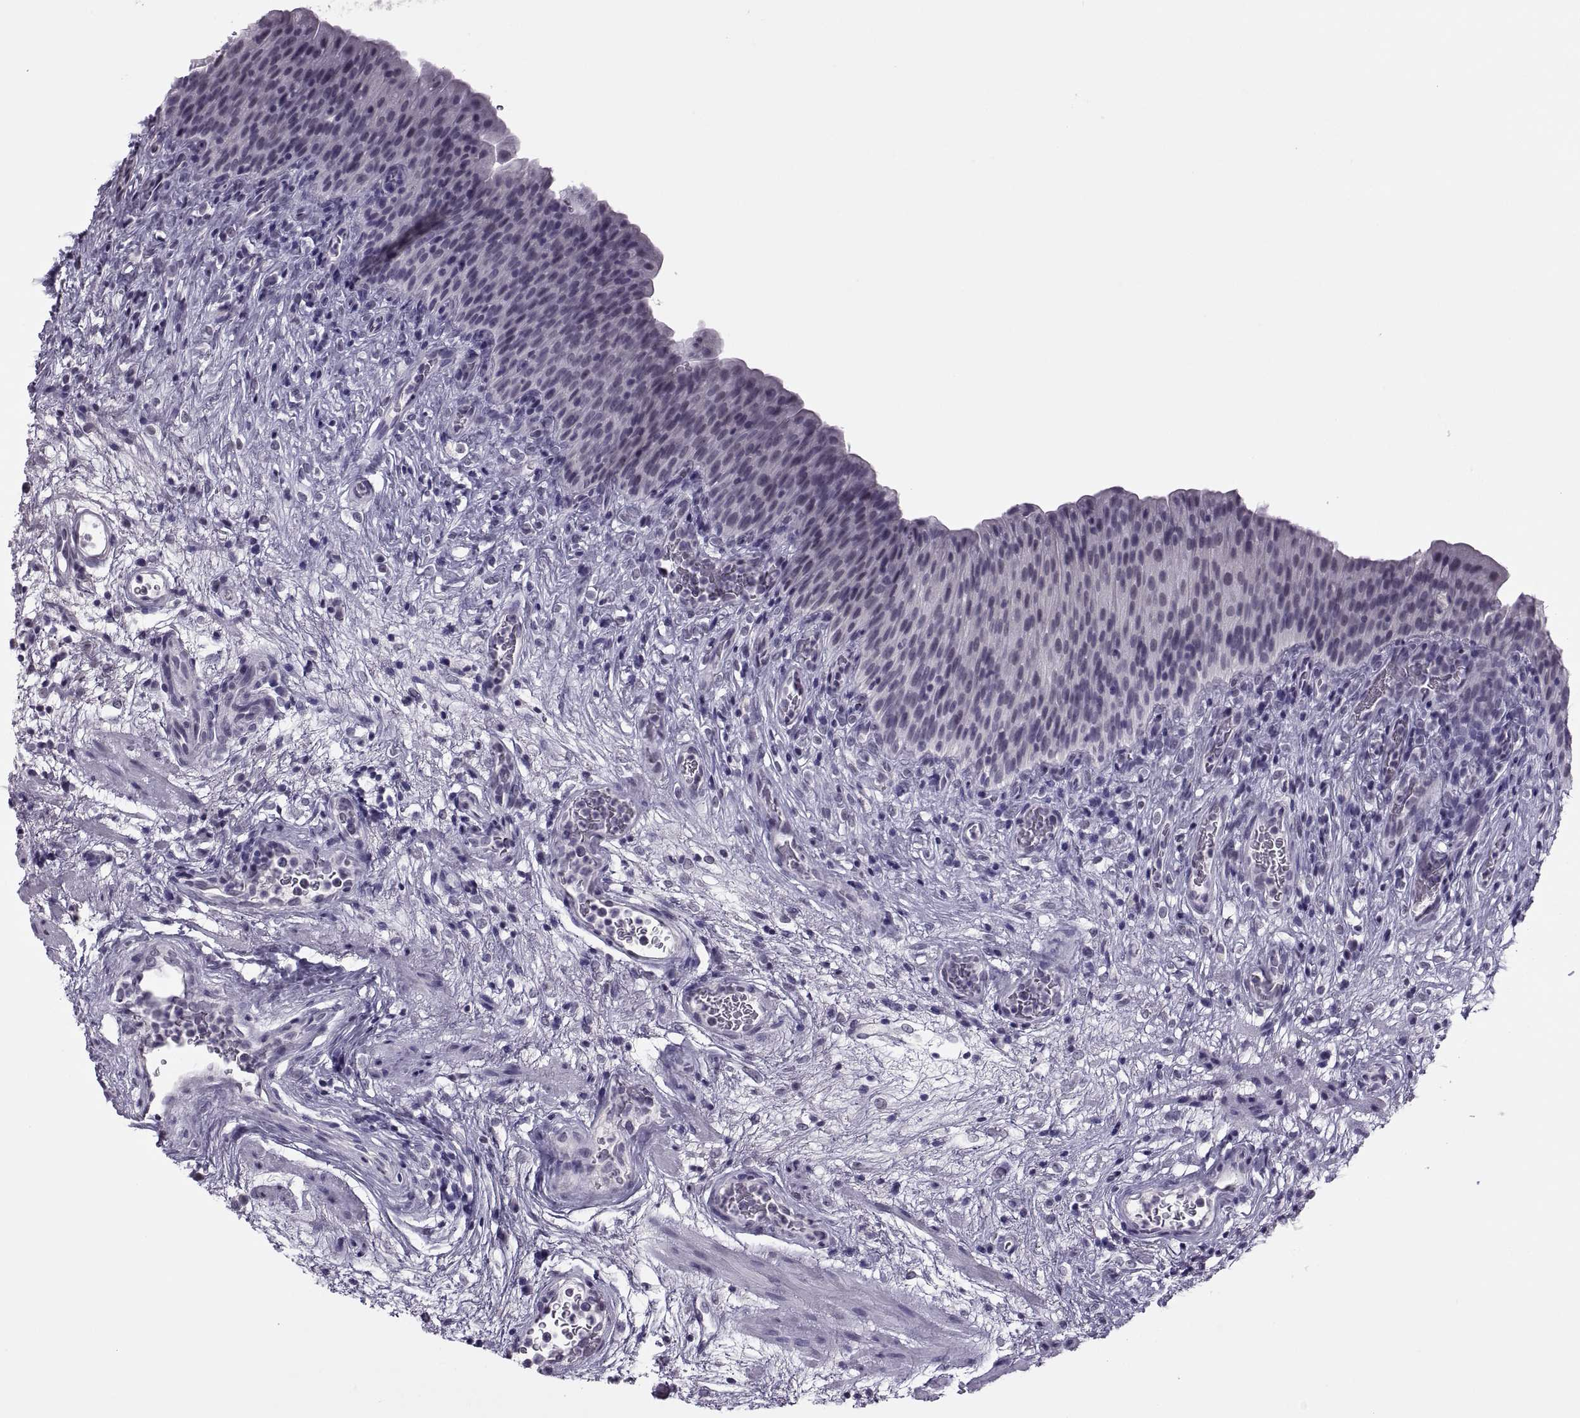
{"staining": {"intensity": "negative", "quantity": "none", "location": "none"}, "tissue": "urinary bladder", "cell_type": "Urothelial cells", "image_type": "normal", "snomed": [{"axis": "morphology", "description": "Normal tissue, NOS"}, {"axis": "topography", "description": "Urinary bladder"}], "caption": "Immunohistochemistry of normal human urinary bladder shows no expression in urothelial cells. (Brightfield microscopy of DAB IHC at high magnification).", "gene": "SYNGR4", "patient": {"sex": "male", "age": 76}}